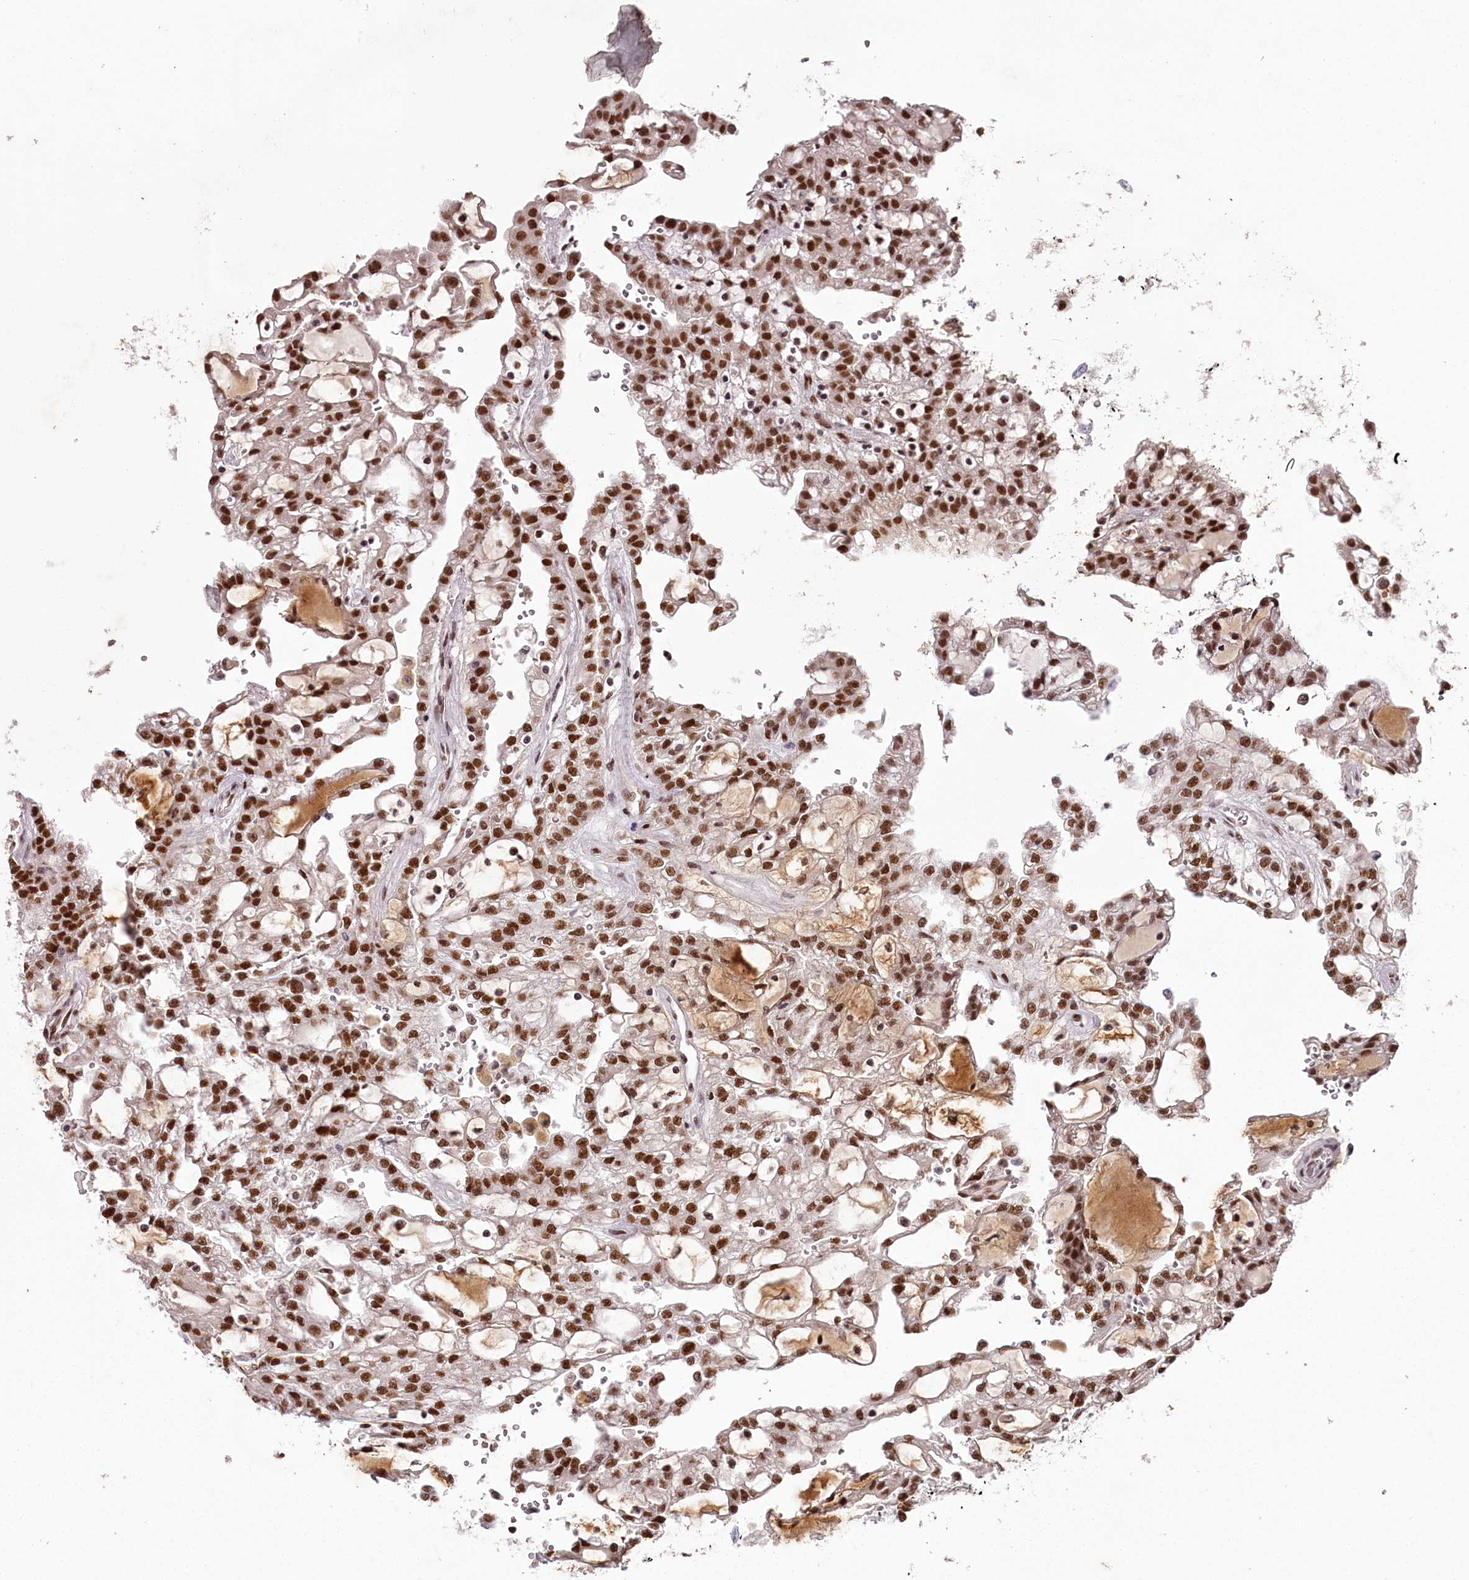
{"staining": {"intensity": "strong", "quantity": ">75%", "location": "nuclear"}, "tissue": "renal cancer", "cell_type": "Tumor cells", "image_type": "cancer", "snomed": [{"axis": "morphology", "description": "Adenocarcinoma, NOS"}, {"axis": "topography", "description": "Kidney"}], "caption": "Brown immunohistochemical staining in human renal cancer (adenocarcinoma) demonstrates strong nuclear expression in approximately >75% of tumor cells. The staining was performed using DAB (3,3'-diaminobenzidine) to visualize the protein expression in brown, while the nuclei were stained in blue with hematoxylin (Magnification: 20x).", "gene": "PSPC1", "patient": {"sex": "male", "age": 63}}